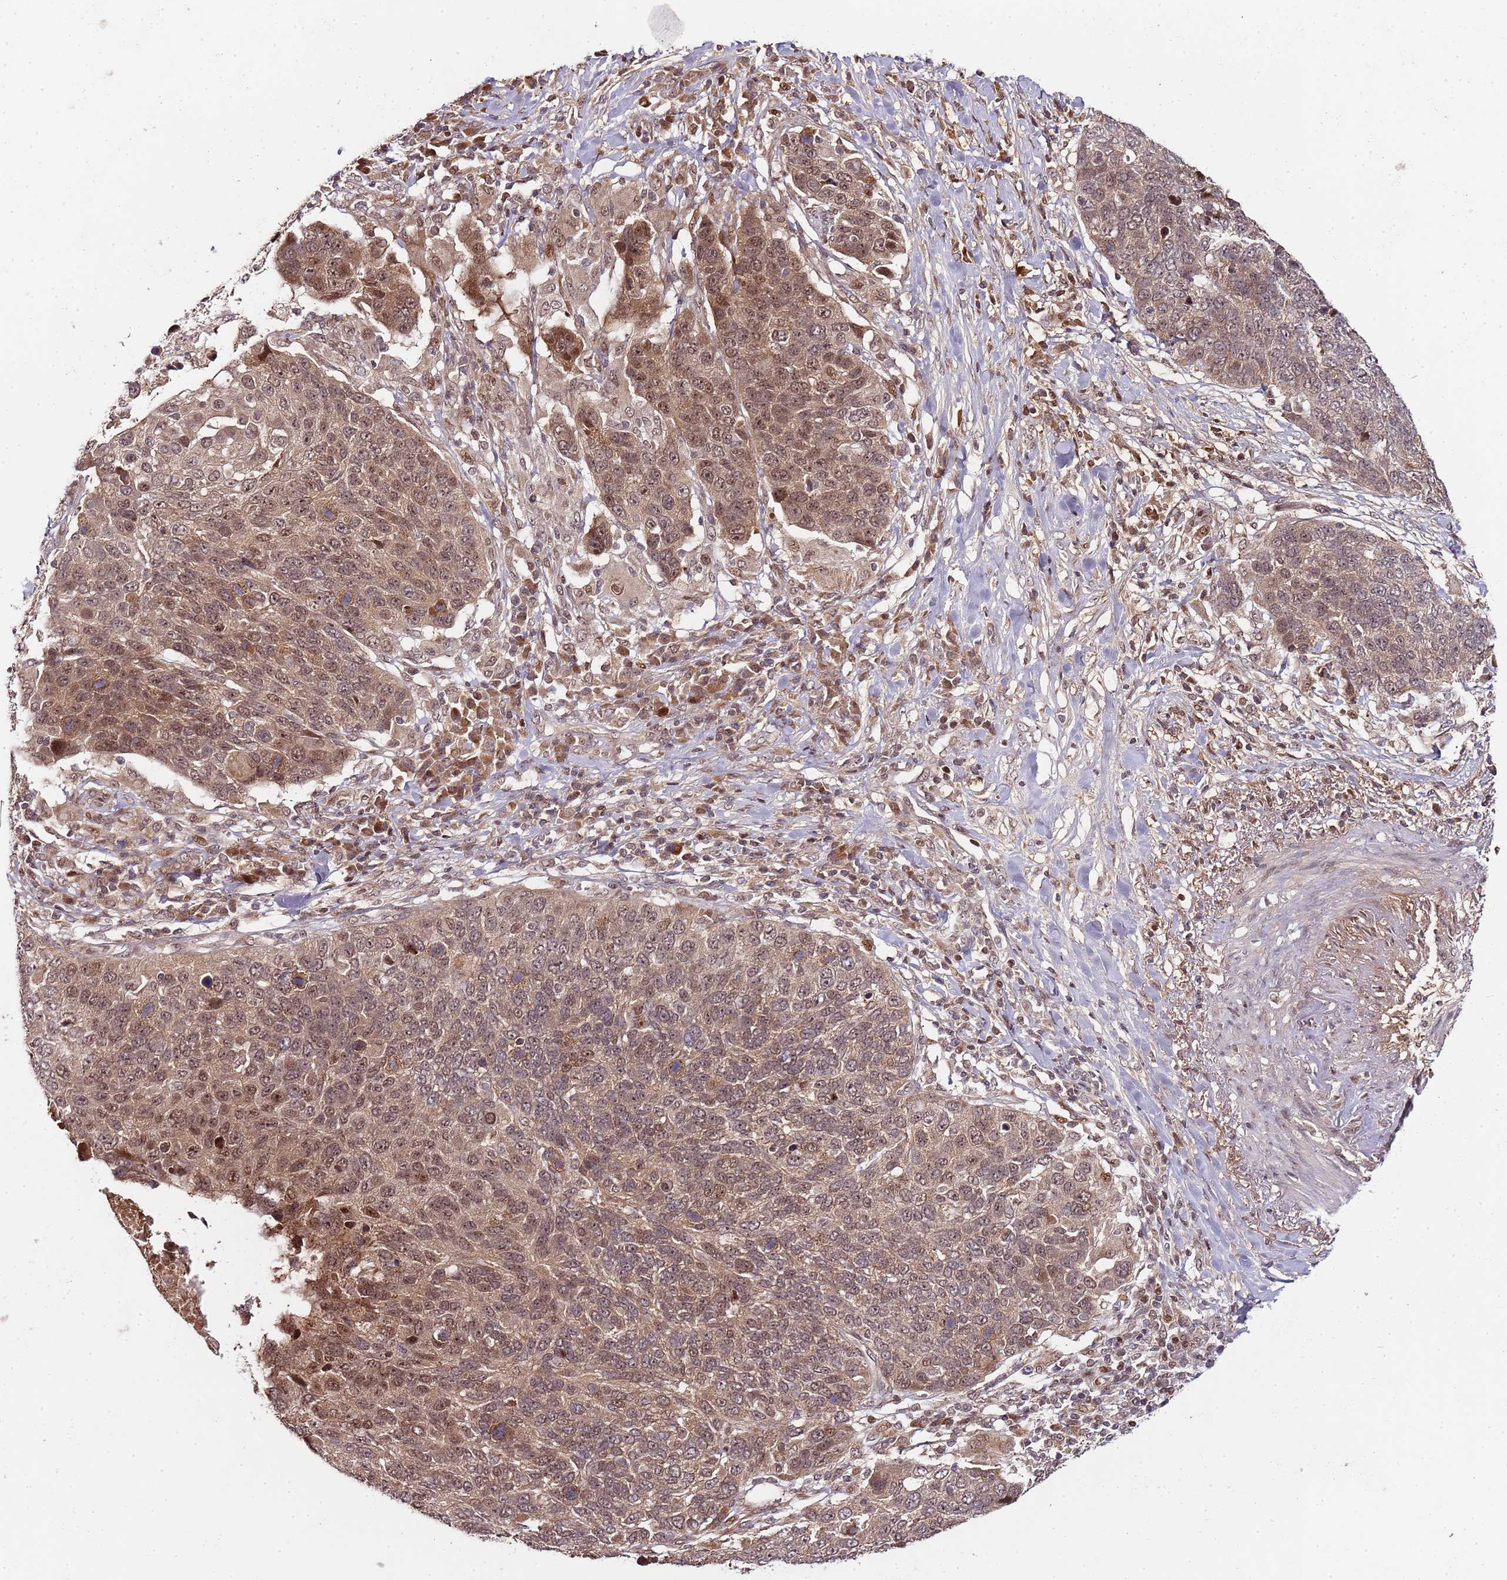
{"staining": {"intensity": "moderate", "quantity": ">75%", "location": "nuclear"}, "tissue": "lung cancer", "cell_type": "Tumor cells", "image_type": "cancer", "snomed": [{"axis": "morphology", "description": "Normal tissue, NOS"}, {"axis": "morphology", "description": "Squamous cell carcinoma, NOS"}, {"axis": "topography", "description": "Lymph node"}, {"axis": "topography", "description": "Lung"}], "caption": "This photomicrograph exhibits immunohistochemistry staining of human squamous cell carcinoma (lung), with medium moderate nuclear positivity in approximately >75% of tumor cells.", "gene": "EDC3", "patient": {"sex": "male", "age": 66}}